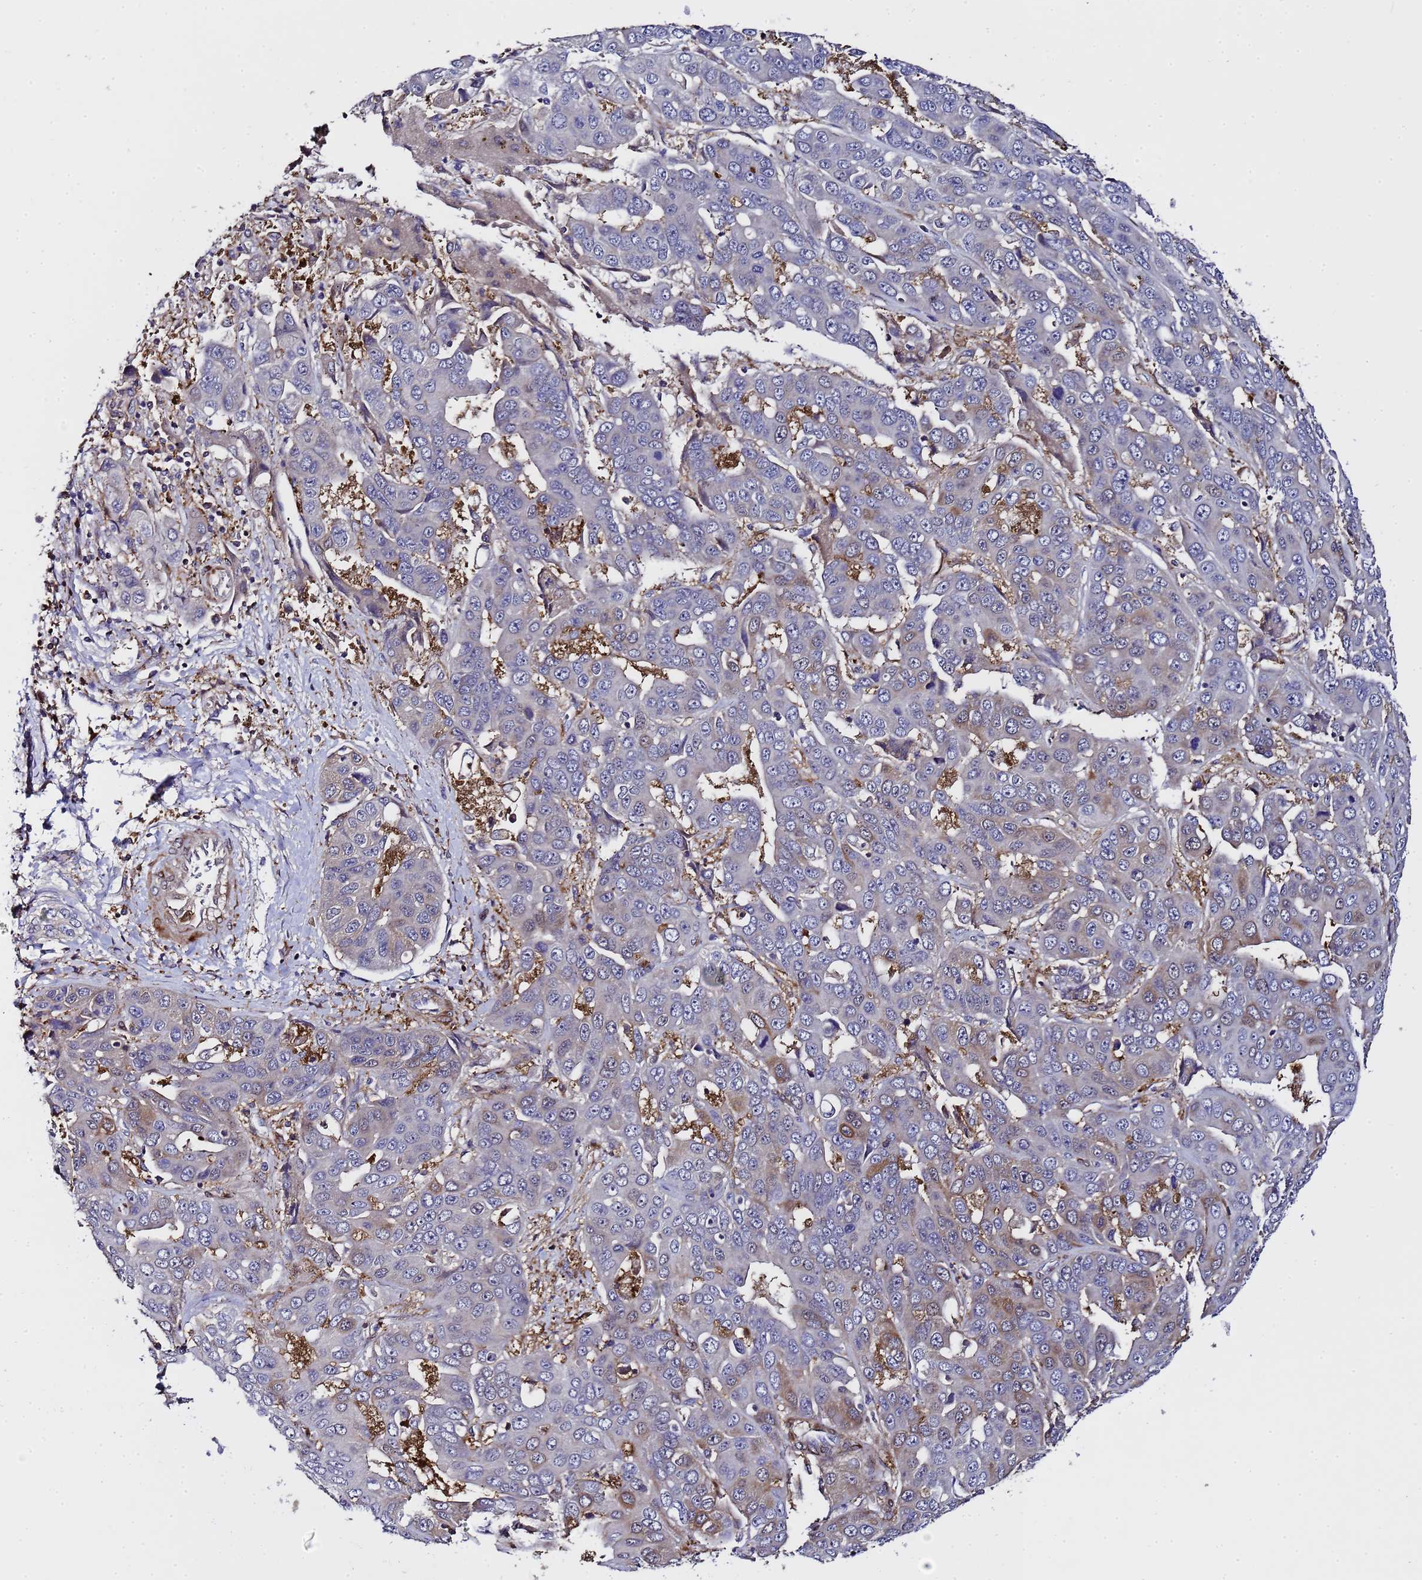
{"staining": {"intensity": "moderate", "quantity": "<25%", "location": "cytoplasmic/membranous"}, "tissue": "liver cancer", "cell_type": "Tumor cells", "image_type": "cancer", "snomed": [{"axis": "morphology", "description": "Cholangiocarcinoma"}, {"axis": "topography", "description": "Liver"}], "caption": "A low amount of moderate cytoplasmic/membranous positivity is seen in approximately <25% of tumor cells in cholangiocarcinoma (liver) tissue.", "gene": "MOCS1", "patient": {"sex": "female", "age": 52}}